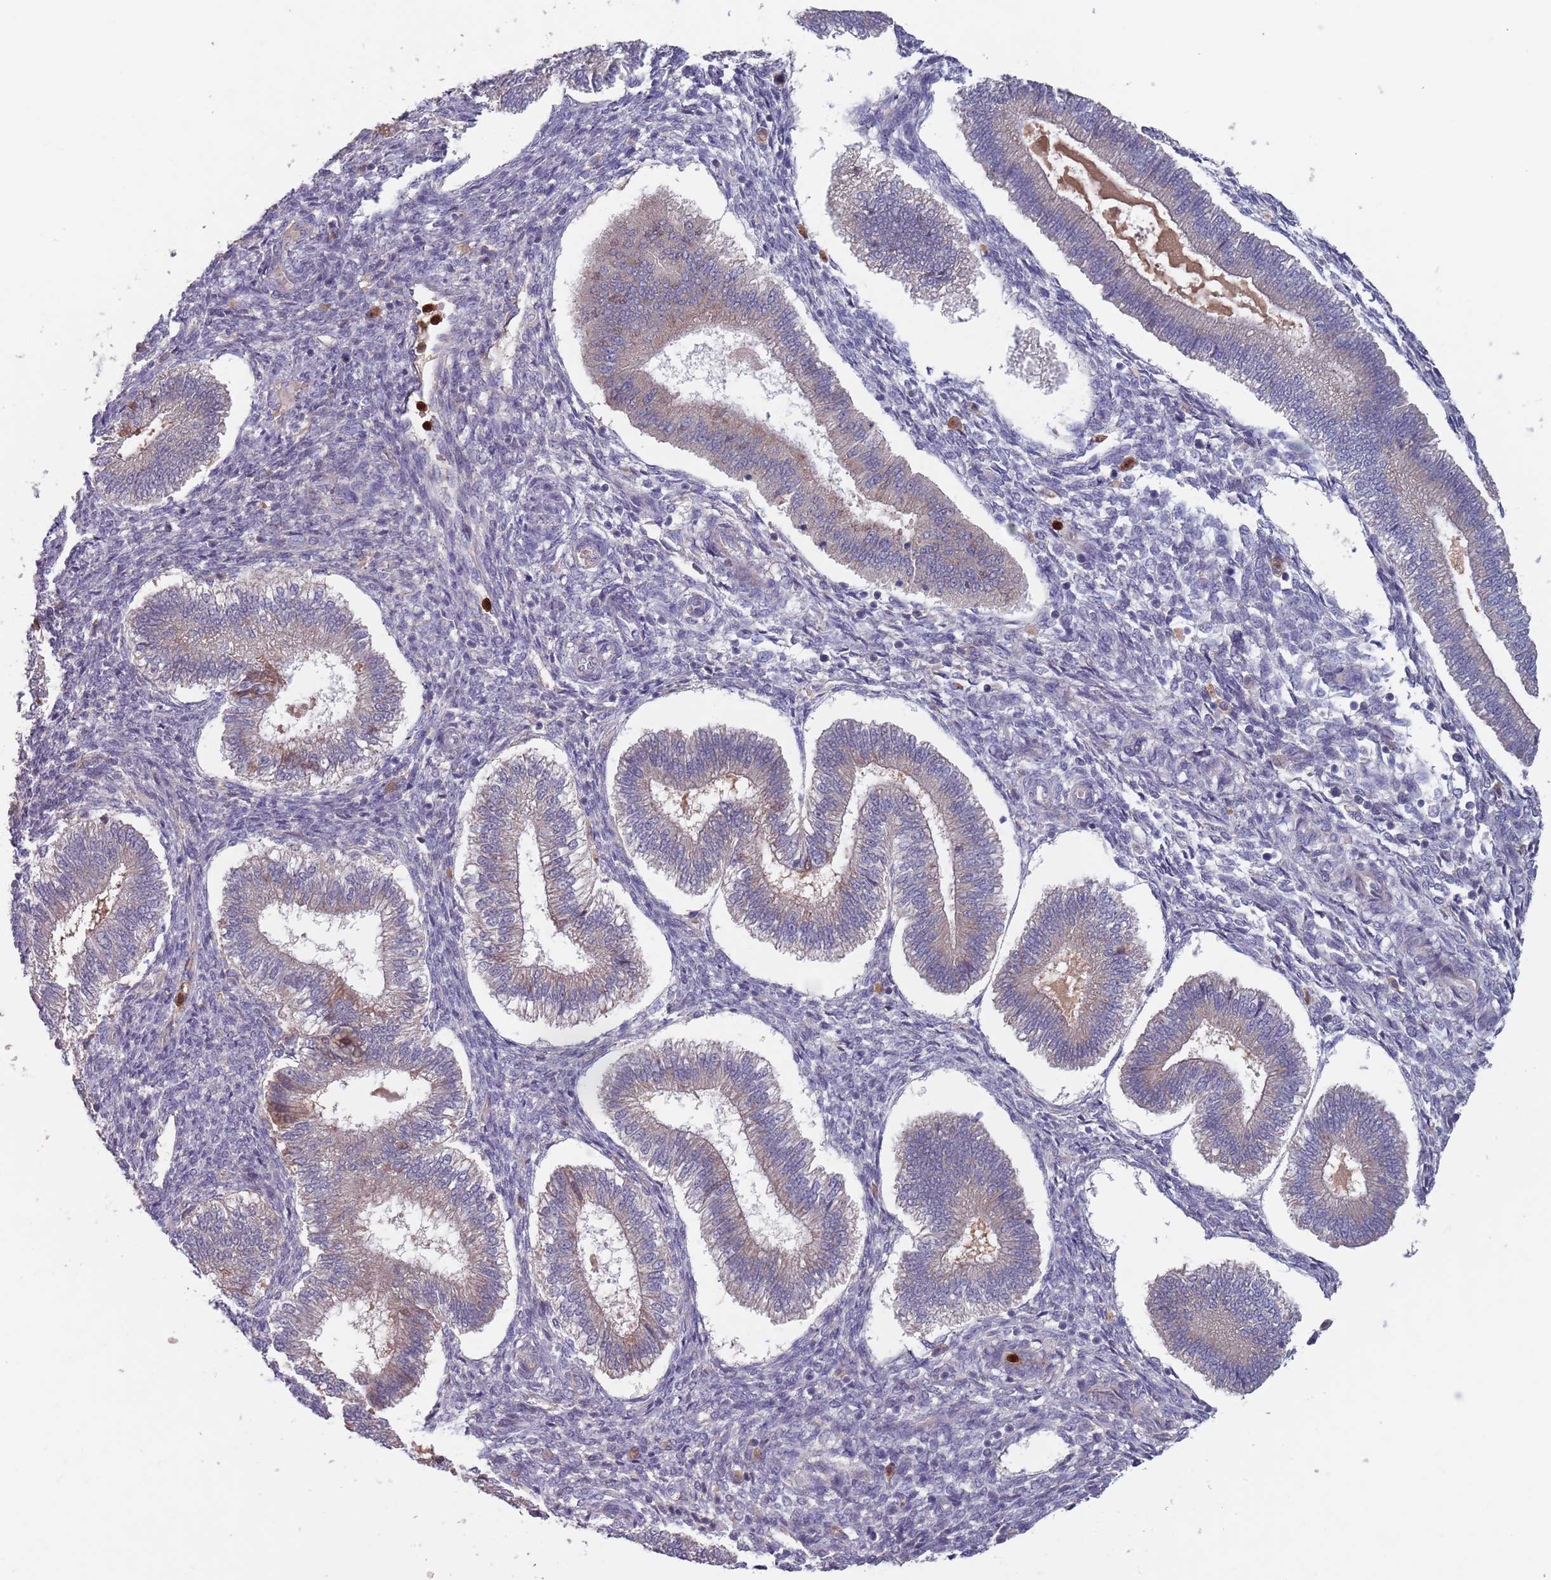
{"staining": {"intensity": "weak", "quantity": "<25%", "location": "cytoplasmic/membranous"}, "tissue": "endometrium", "cell_type": "Cells in endometrial stroma", "image_type": "normal", "snomed": [{"axis": "morphology", "description": "Normal tissue, NOS"}, {"axis": "topography", "description": "Endometrium"}], "caption": "The photomicrograph exhibits no significant staining in cells in endometrial stroma of endometrium.", "gene": "TYW1B", "patient": {"sex": "female", "age": 25}}